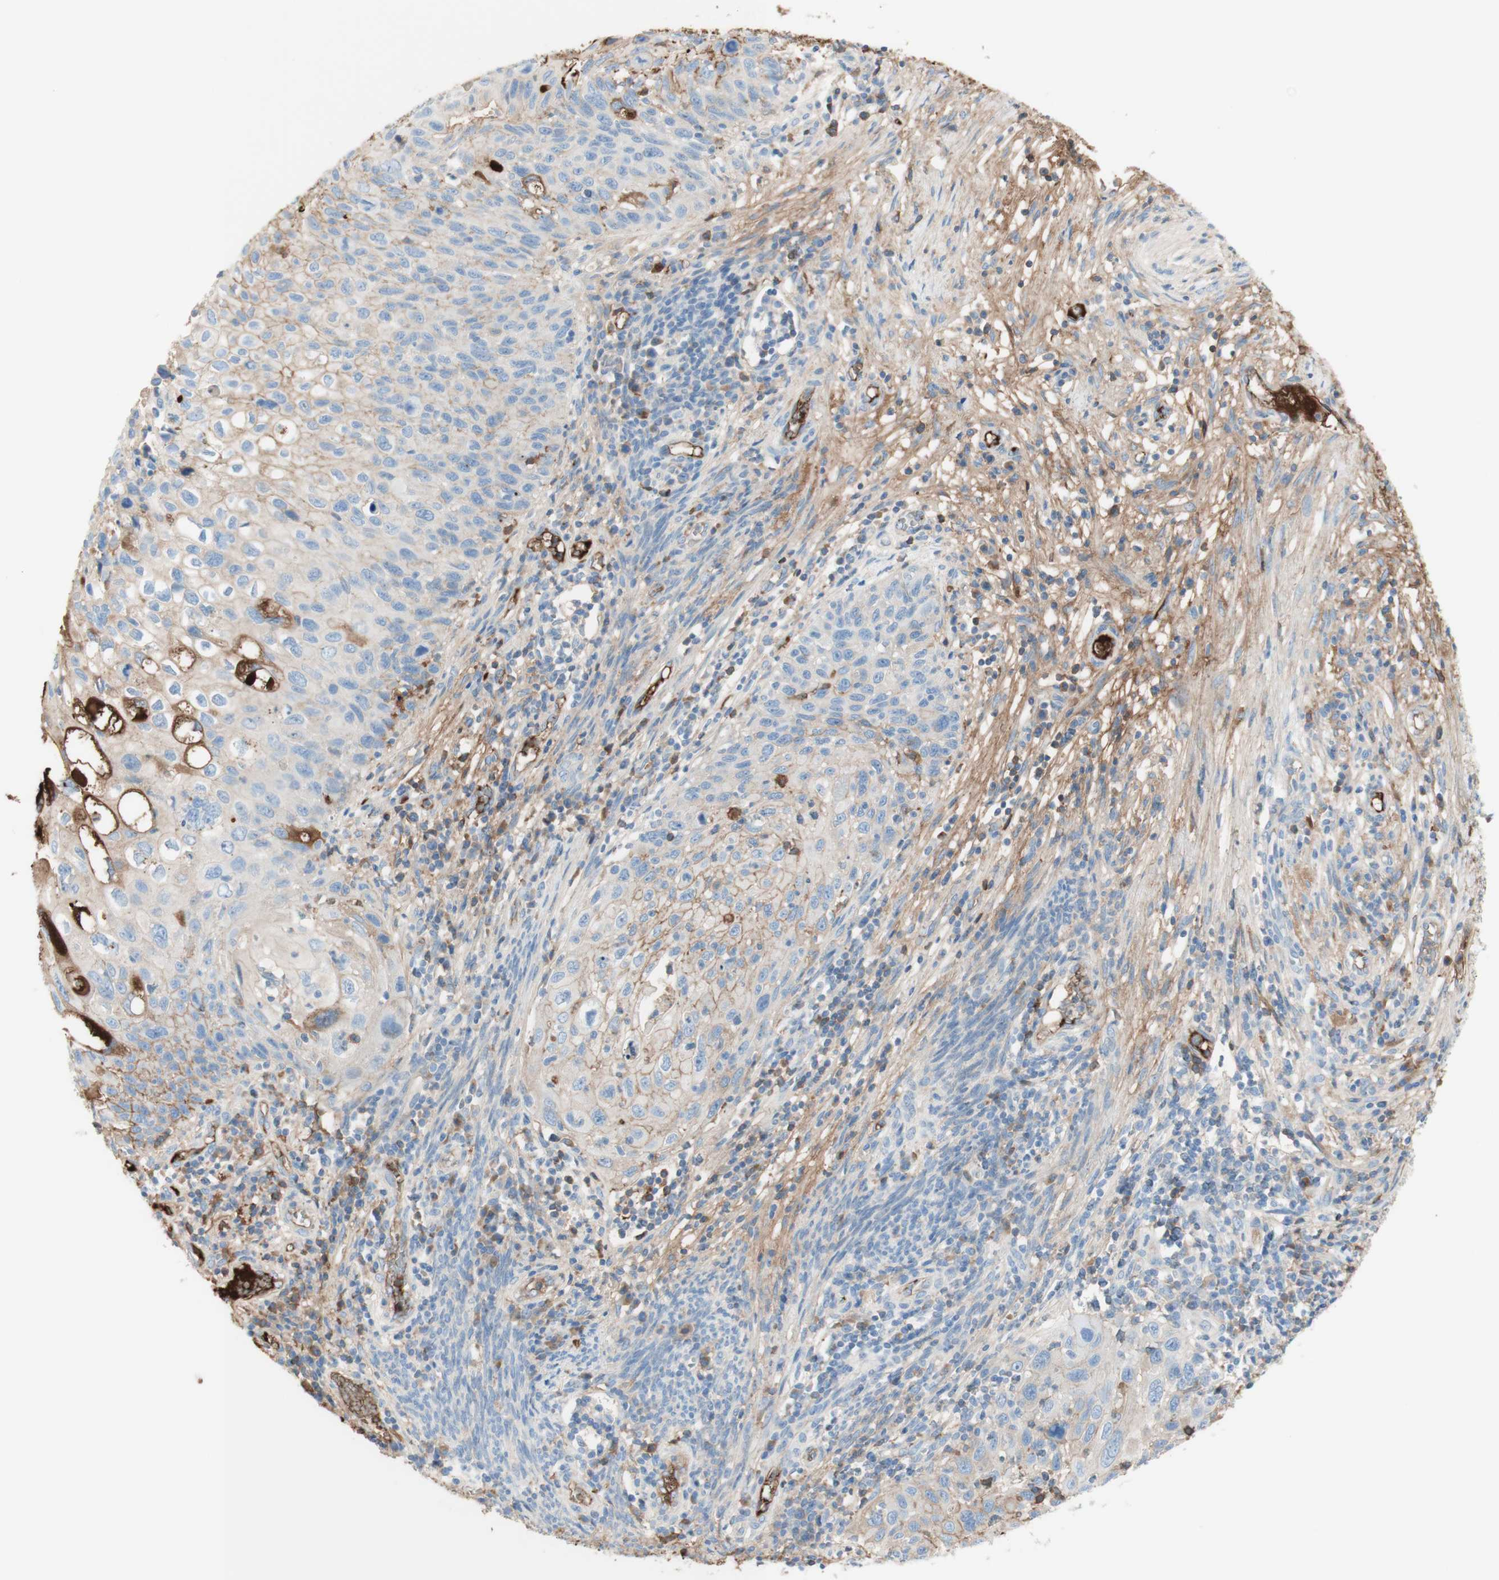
{"staining": {"intensity": "weak", "quantity": "25%-75%", "location": "cytoplasmic/membranous"}, "tissue": "cervical cancer", "cell_type": "Tumor cells", "image_type": "cancer", "snomed": [{"axis": "morphology", "description": "Squamous cell carcinoma, NOS"}, {"axis": "topography", "description": "Cervix"}], "caption": "Brown immunohistochemical staining in human cervical cancer (squamous cell carcinoma) reveals weak cytoplasmic/membranous staining in approximately 25%-75% of tumor cells.", "gene": "KNG1", "patient": {"sex": "female", "age": 70}}